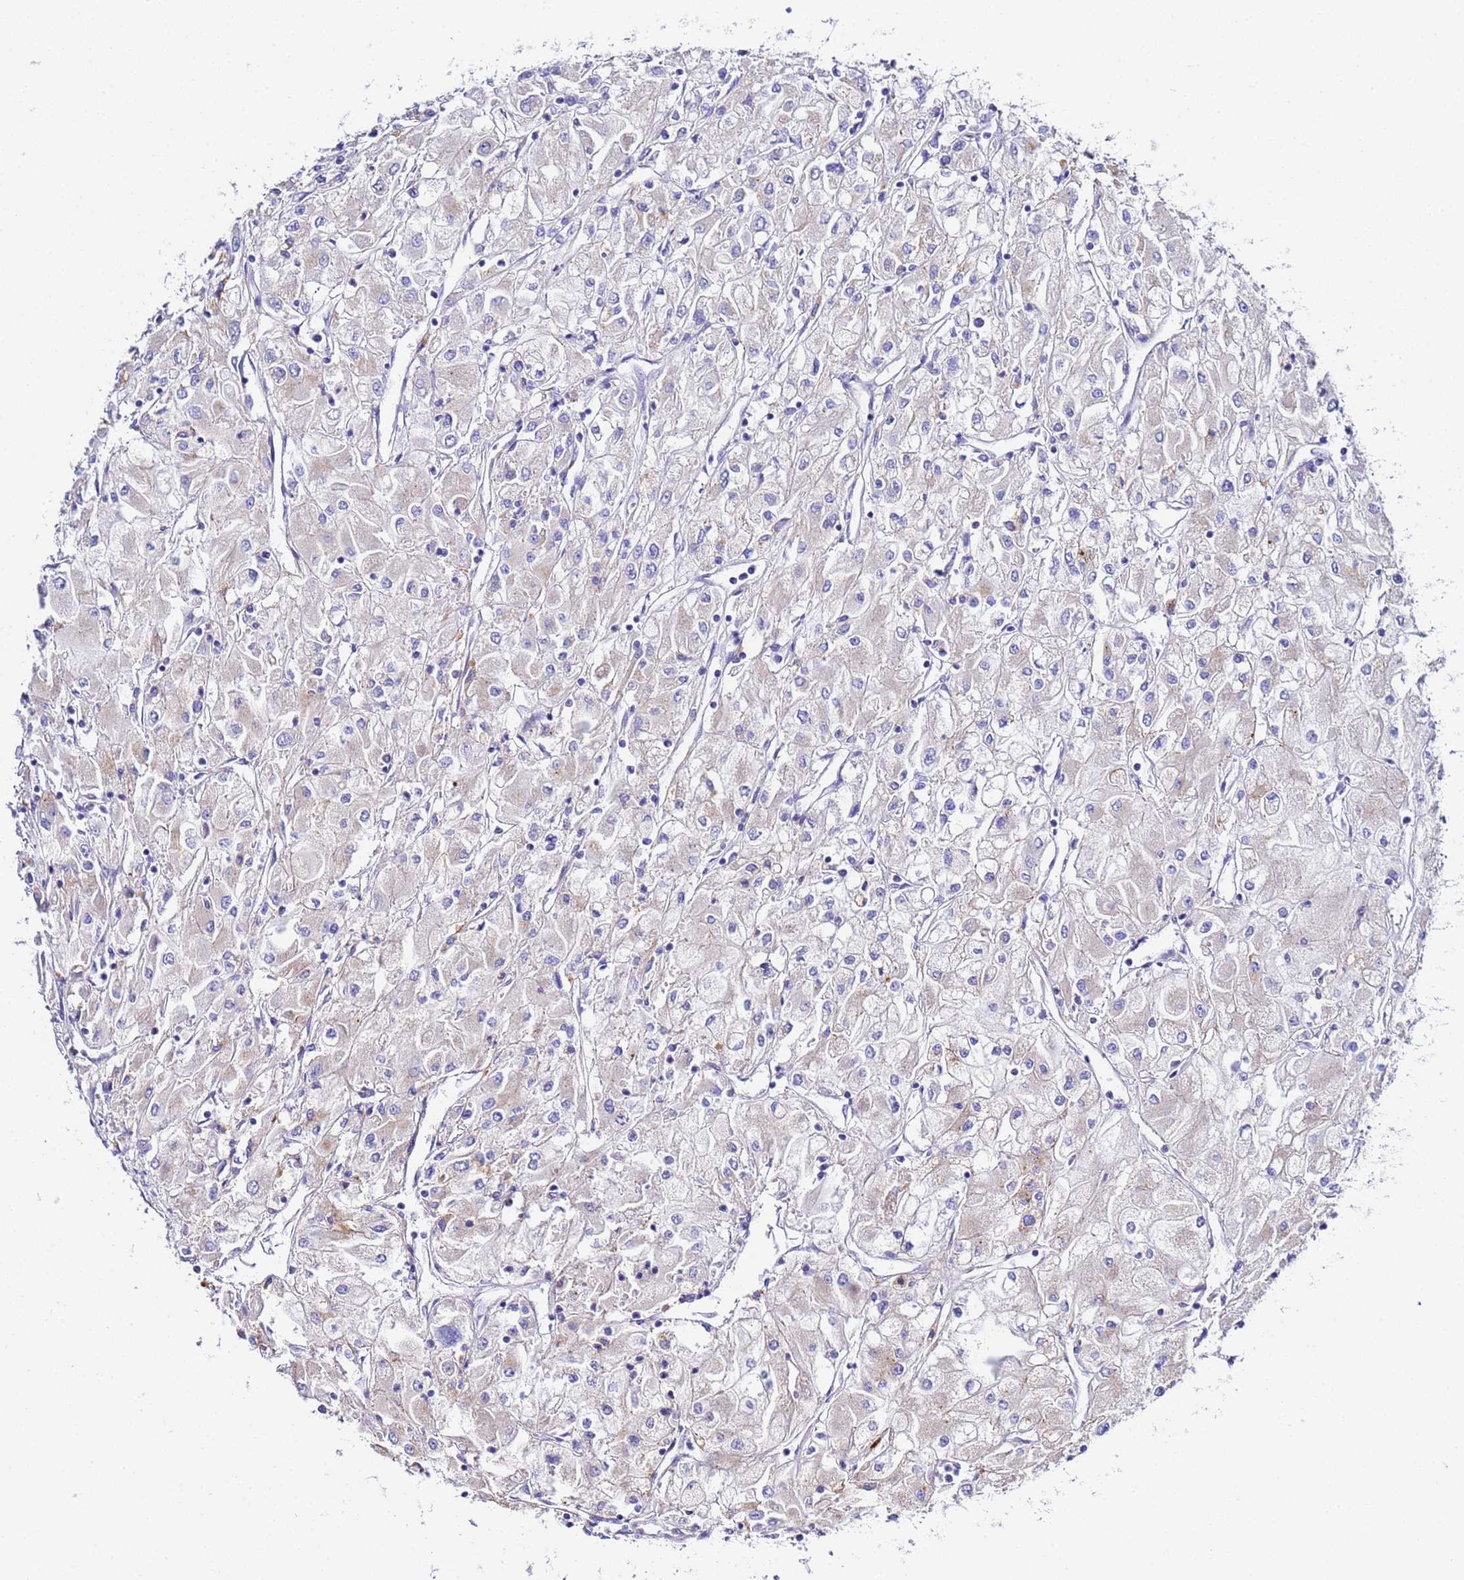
{"staining": {"intensity": "negative", "quantity": "none", "location": "none"}, "tissue": "renal cancer", "cell_type": "Tumor cells", "image_type": "cancer", "snomed": [{"axis": "morphology", "description": "Adenocarcinoma, NOS"}, {"axis": "topography", "description": "Kidney"}], "caption": "Immunohistochemistry (IHC) of adenocarcinoma (renal) exhibits no expression in tumor cells.", "gene": "VTI1B", "patient": {"sex": "male", "age": 80}}